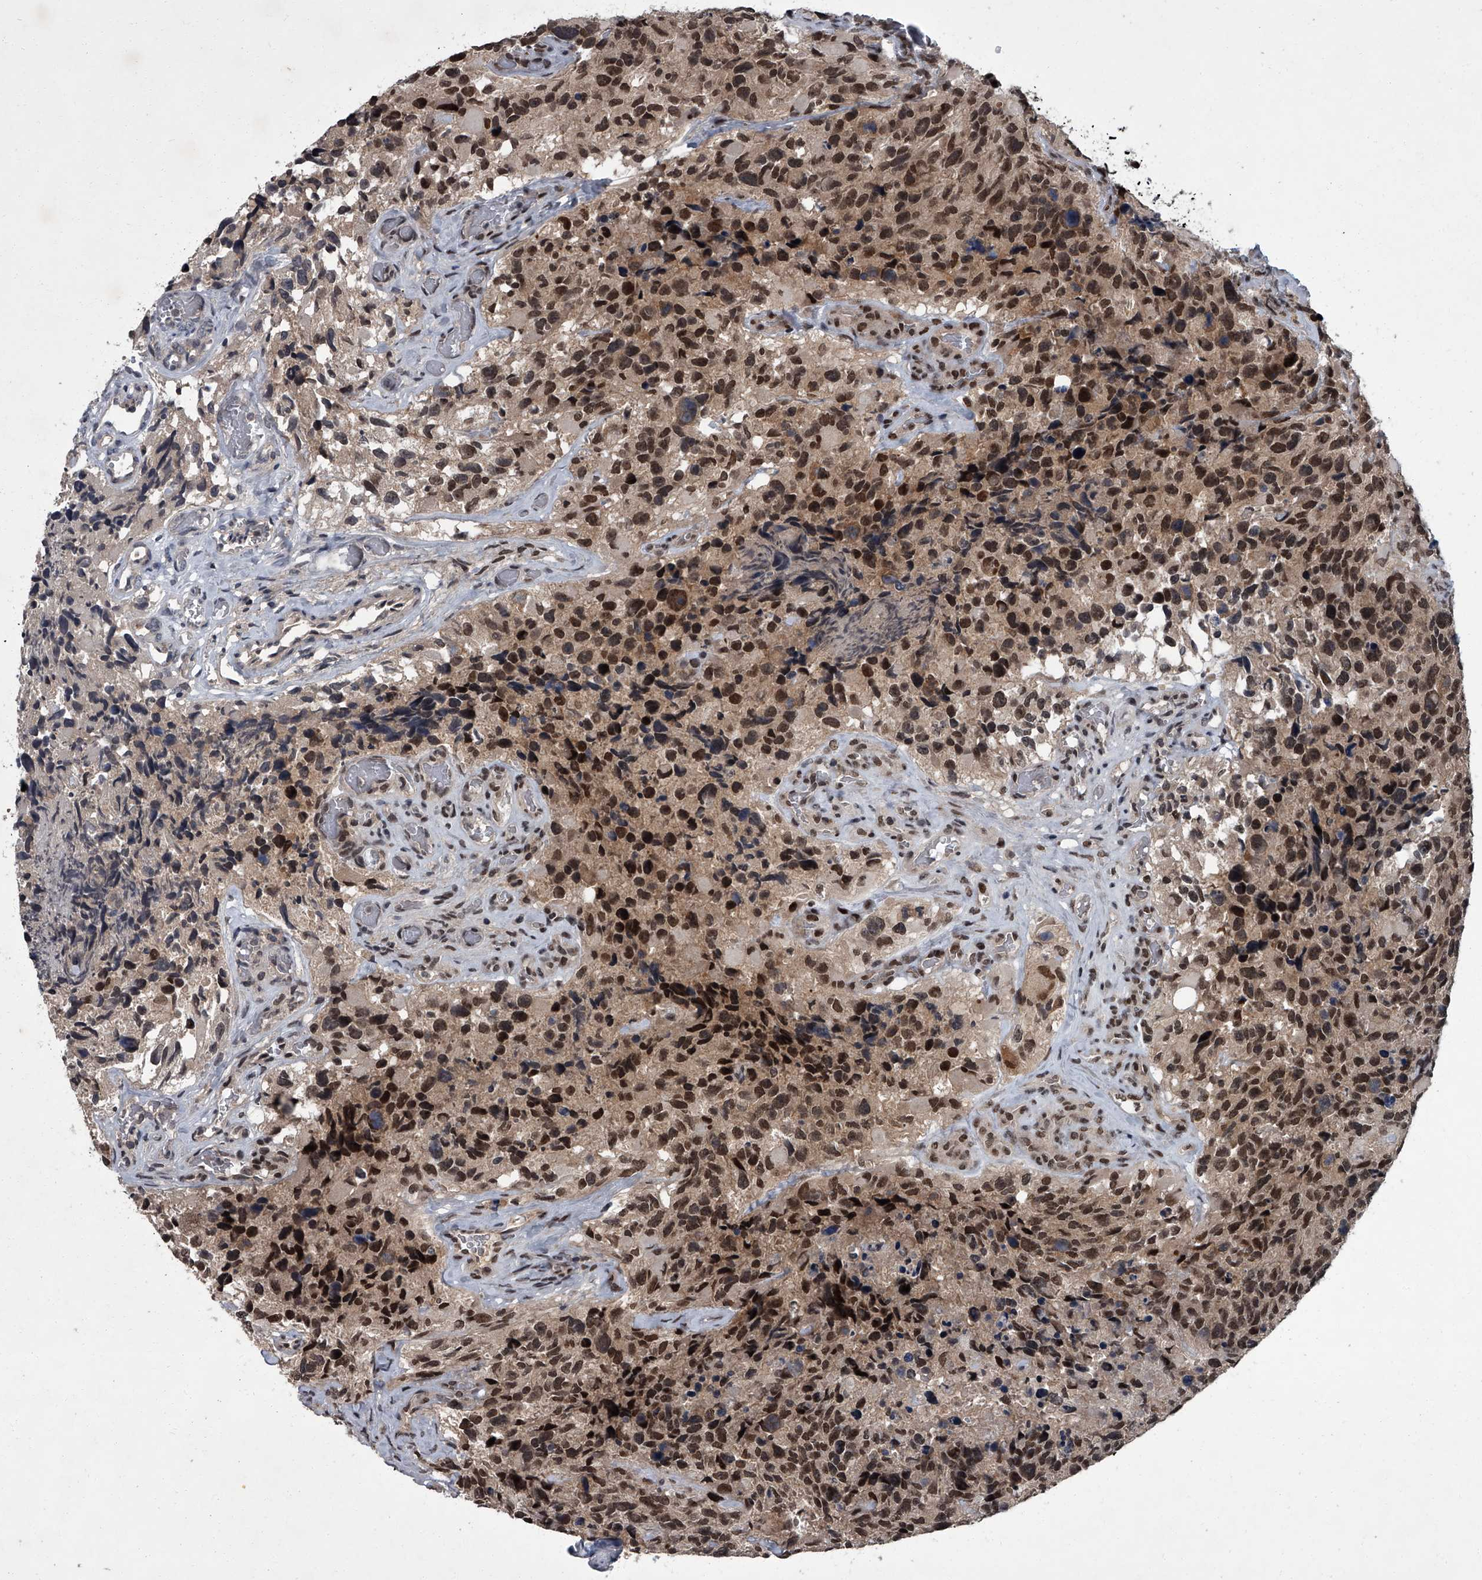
{"staining": {"intensity": "strong", "quantity": ">75%", "location": "nuclear"}, "tissue": "glioma", "cell_type": "Tumor cells", "image_type": "cancer", "snomed": [{"axis": "morphology", "description": "Glioma, malignant, High grade"}, {"axis": "topography", "description": "Brain"}], "caption": "Immunohistochemistry (IHC) image of neoplastic tissue: glioma stained using IHC reveals high levels of strong protein expression localized specifically in the nuclear of tumor cells, appearing as a nuclear brown color.", "gene": "ZNF518B", "patient": {"sex": "male", "age": 69}}